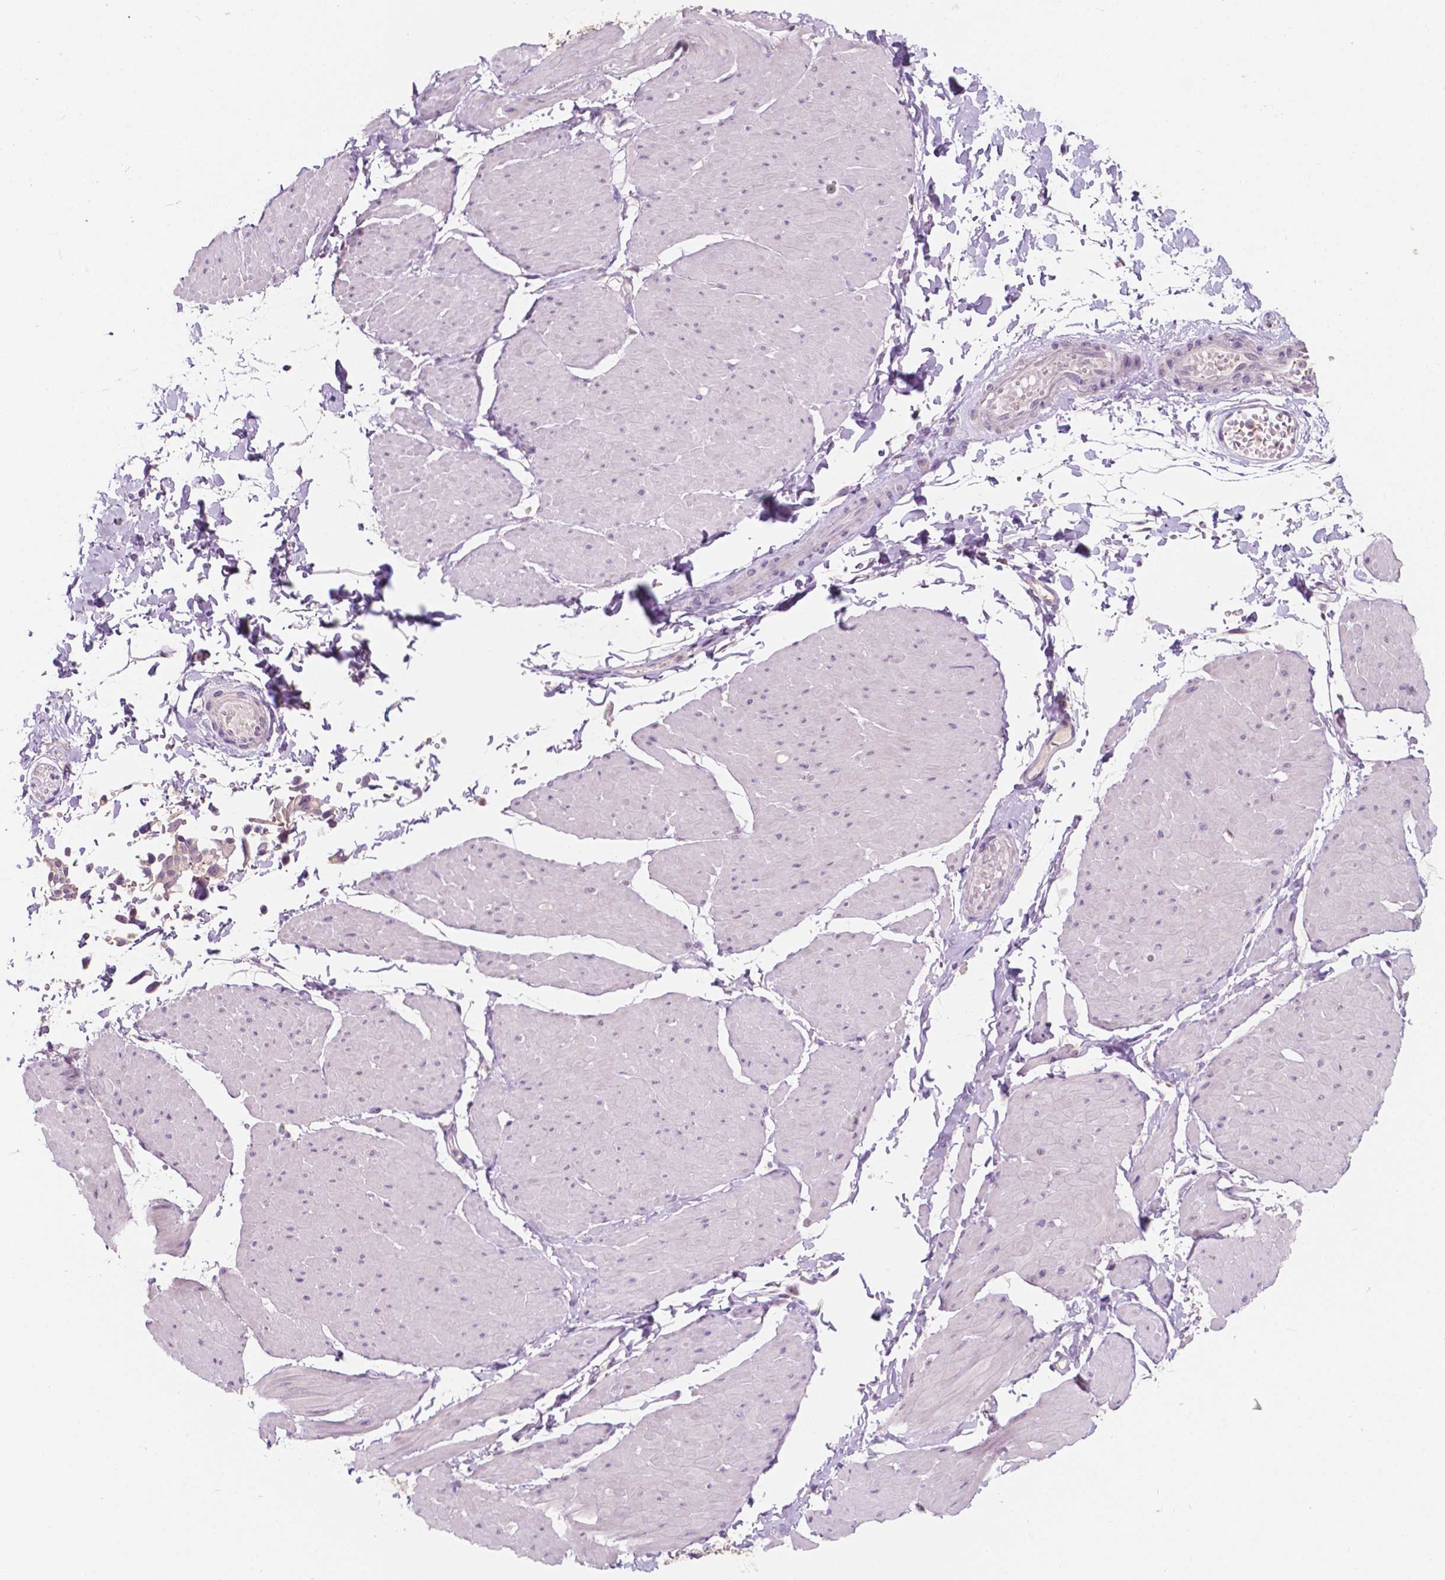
{"staining": {"intensity": "negative", "quantity": "none", "location": "none"}, "tissue": "adipose tissue", "cell_type": "Adipocytes", "image_type": "normal", "snomed": [{"axis": "morphology", "description": "Normal tissue, NOS"}, {"axis": "topography", "description": "Smooth muscle"}, {"axis": "topography", "description": "Peripheral nerve tissue"}], "caption": "IHC of normal adipose tissue reveals no staining in adipocytes.", "gene": "TM6SF2", "patient": {"sex": "male", "age": 58}}